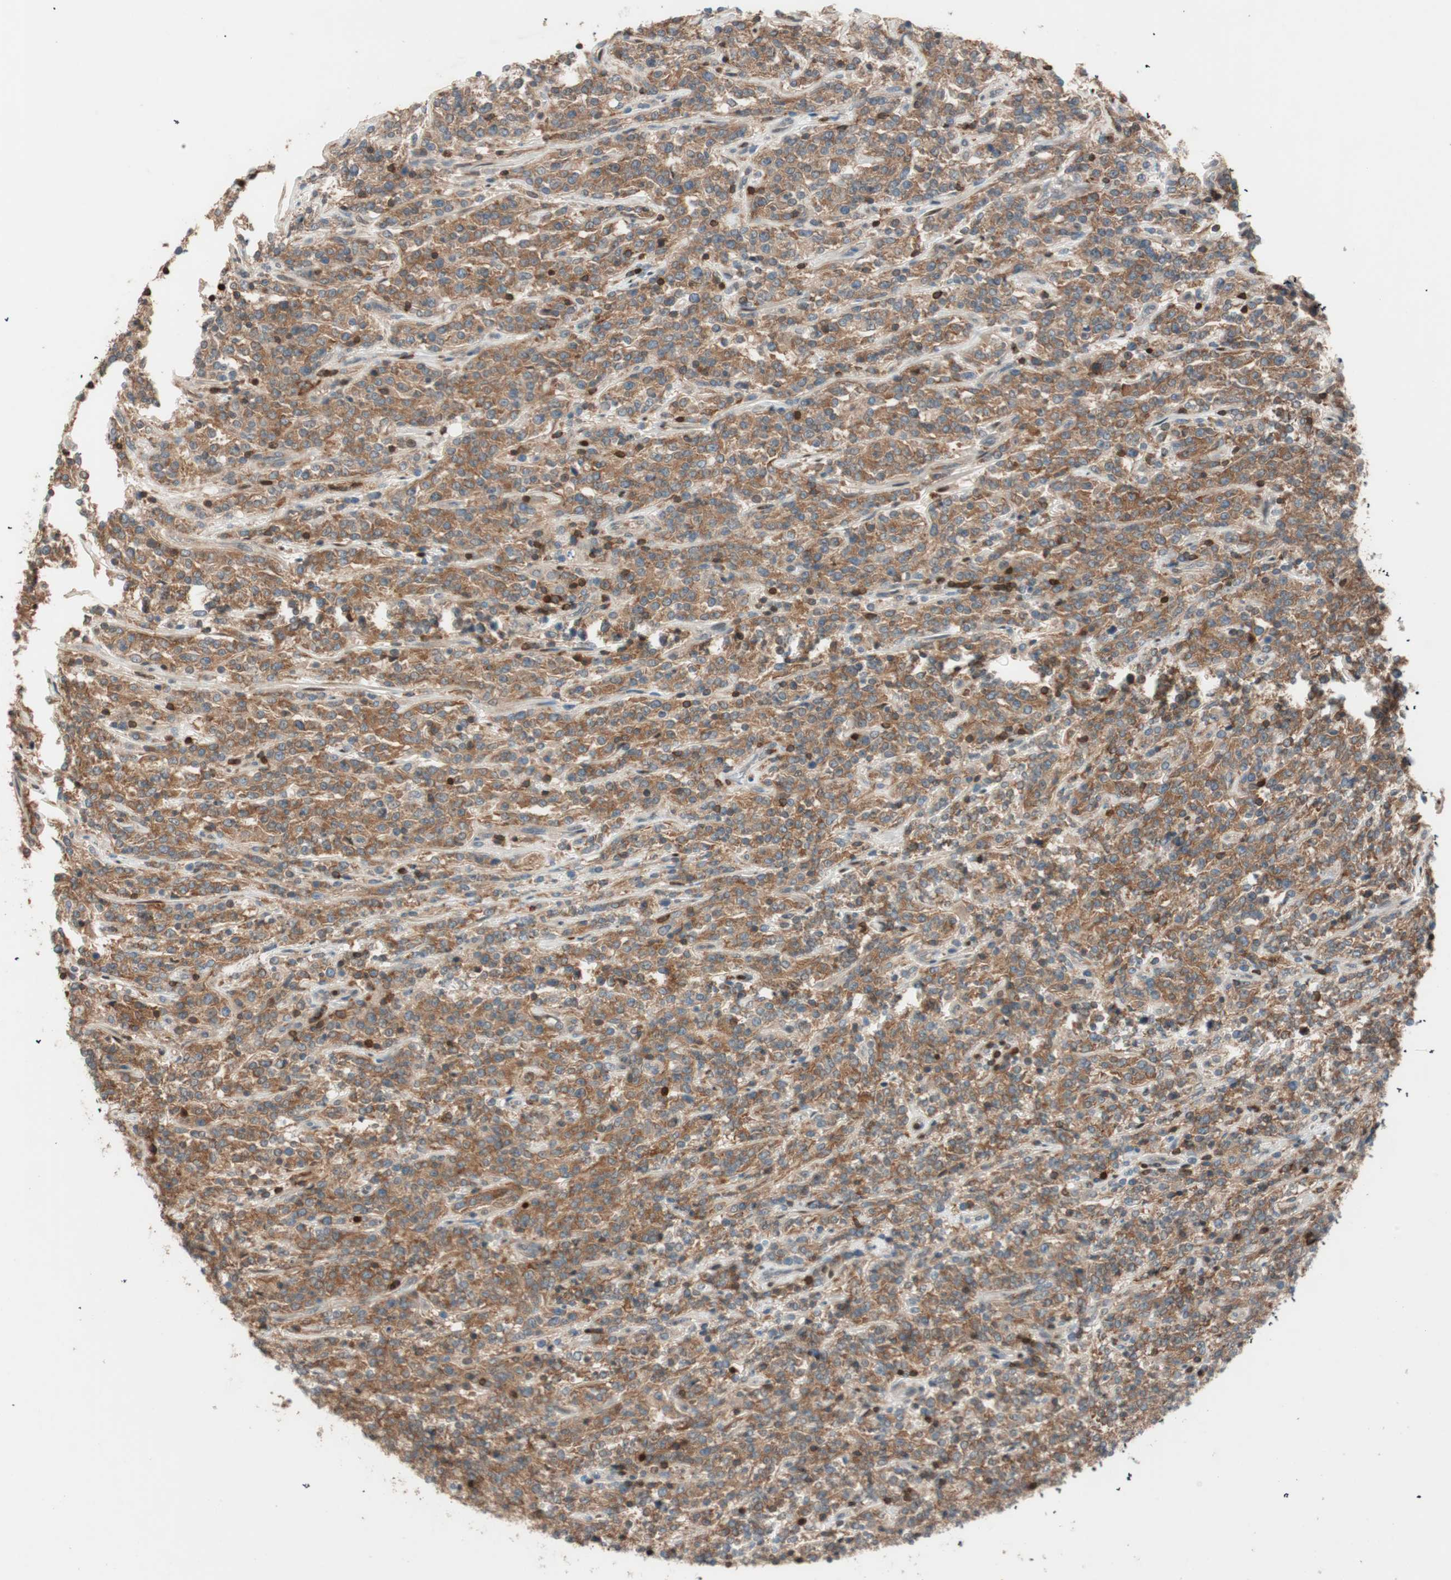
{"staining": {"intensity": "moderate", "quantity": ">75%", "location": "cytoplasmic/membranous"}, "tissue": "lymphoma", "cell_type": "Tumor cells", "image_type": "cancer", "snomed": [{"axis": "morphology", "description": "Malignant lymphoma, non-Hodgkin's type, High grade"}, {"axis": "topography", "description": "Soft tissue"}], "caption": "Human malignant lymphoma, non-Hodgkin's type (high-grade) stained with a brown dye exhibits moderate cytoplasmic/membranous positive positivity in about >75% of tumor cells.", "gene": "BIN1", "patient": {"sex": "male", "age": 18}}